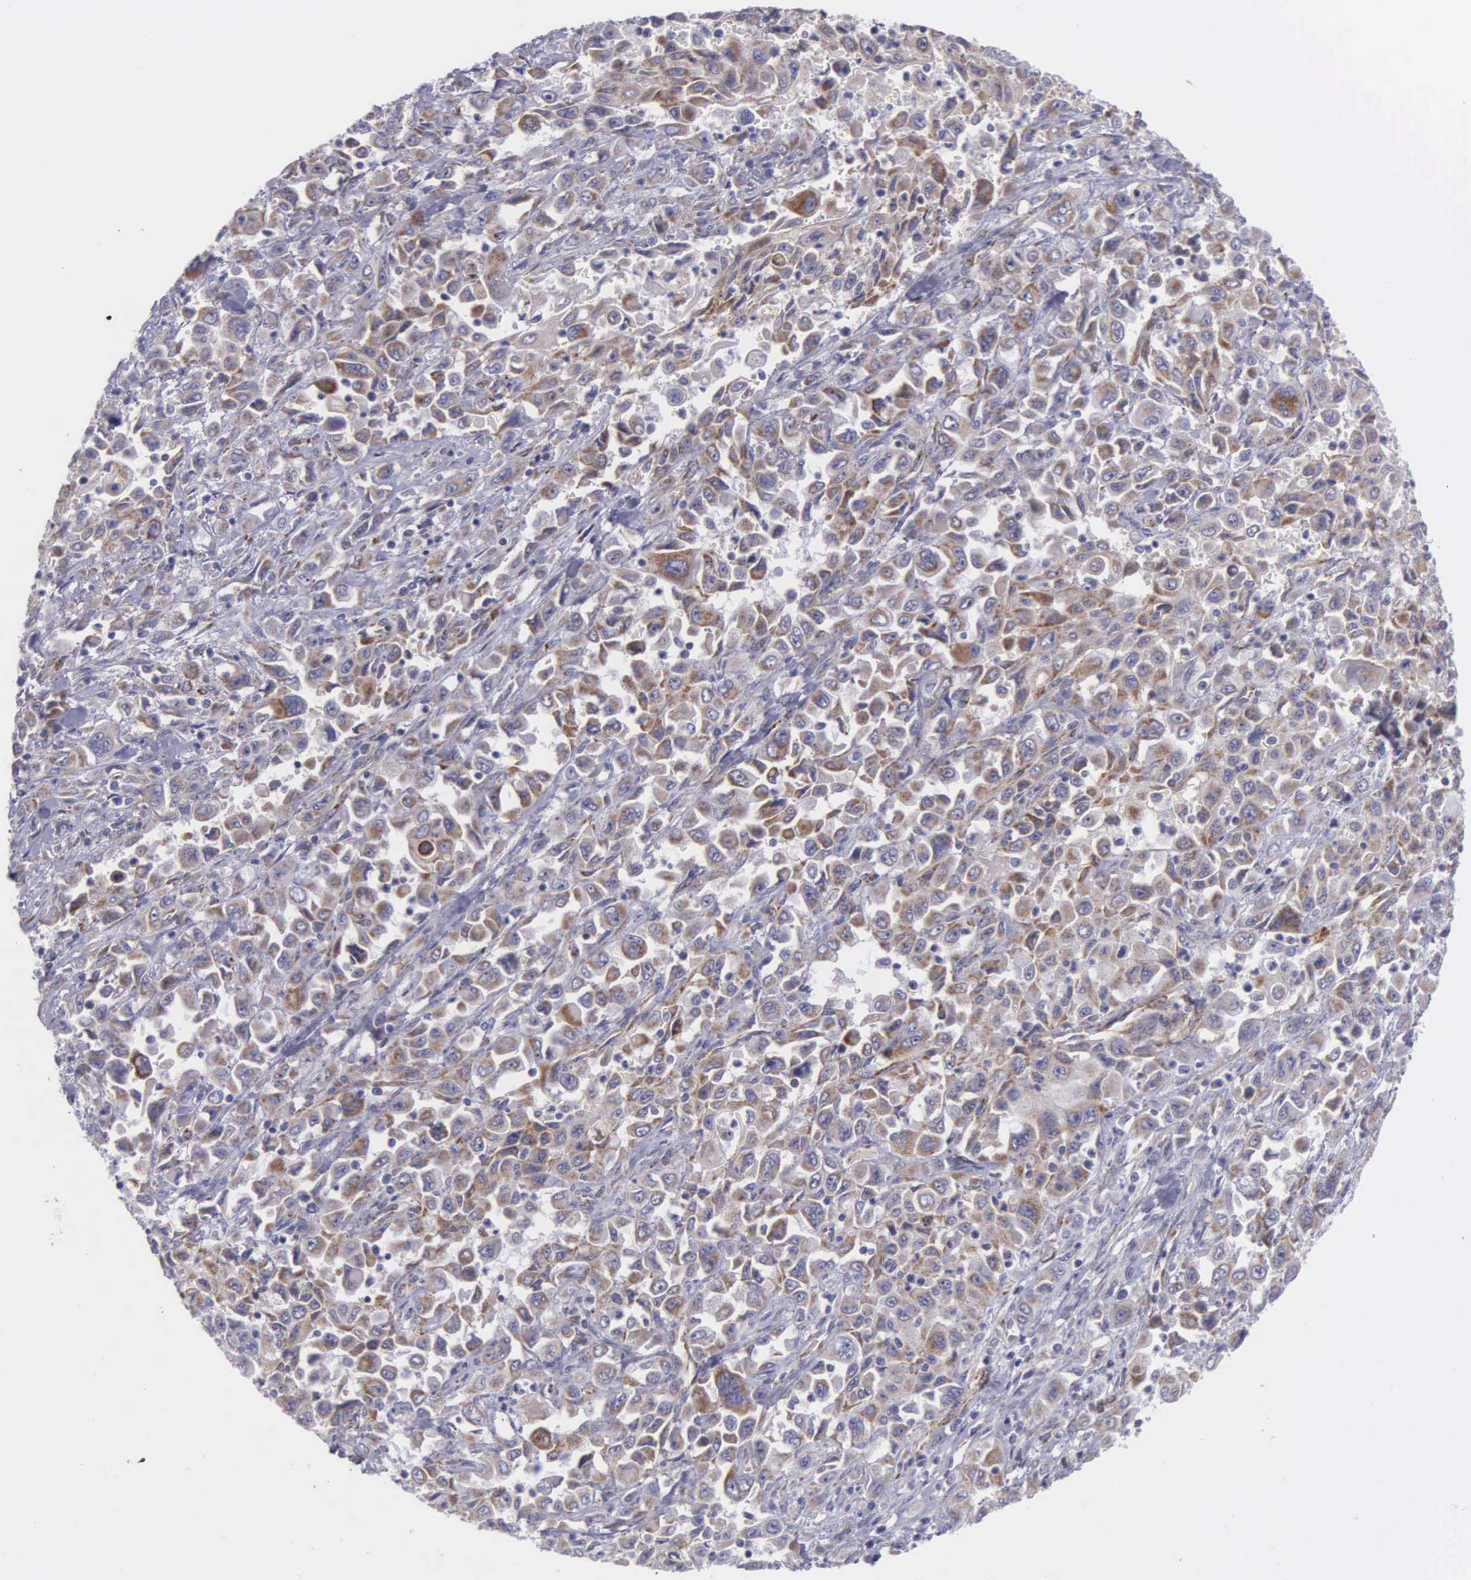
{"staining": {"intensity": "weak", "quantity": ">75%", "location": "cytoplasmic/membranous"}, "tissue": "pancreatic cancer", "cell_type": "Tumor cells", "image_type": "cancer", "snomed": [{"axis": "morphology", "description": "Adenocarcinoma, NOS"}, {"axis": "topography", "description": "Pancreas"}], "caption": "This is a photomicrograph of immunohistochemistry staining of pancreatic cancer, which shows weak expression in the cytoplasmic/membranous of tumor cells.", "gene": "SYNJ2BP", "patient": {"sex": "male", "age": 70}}